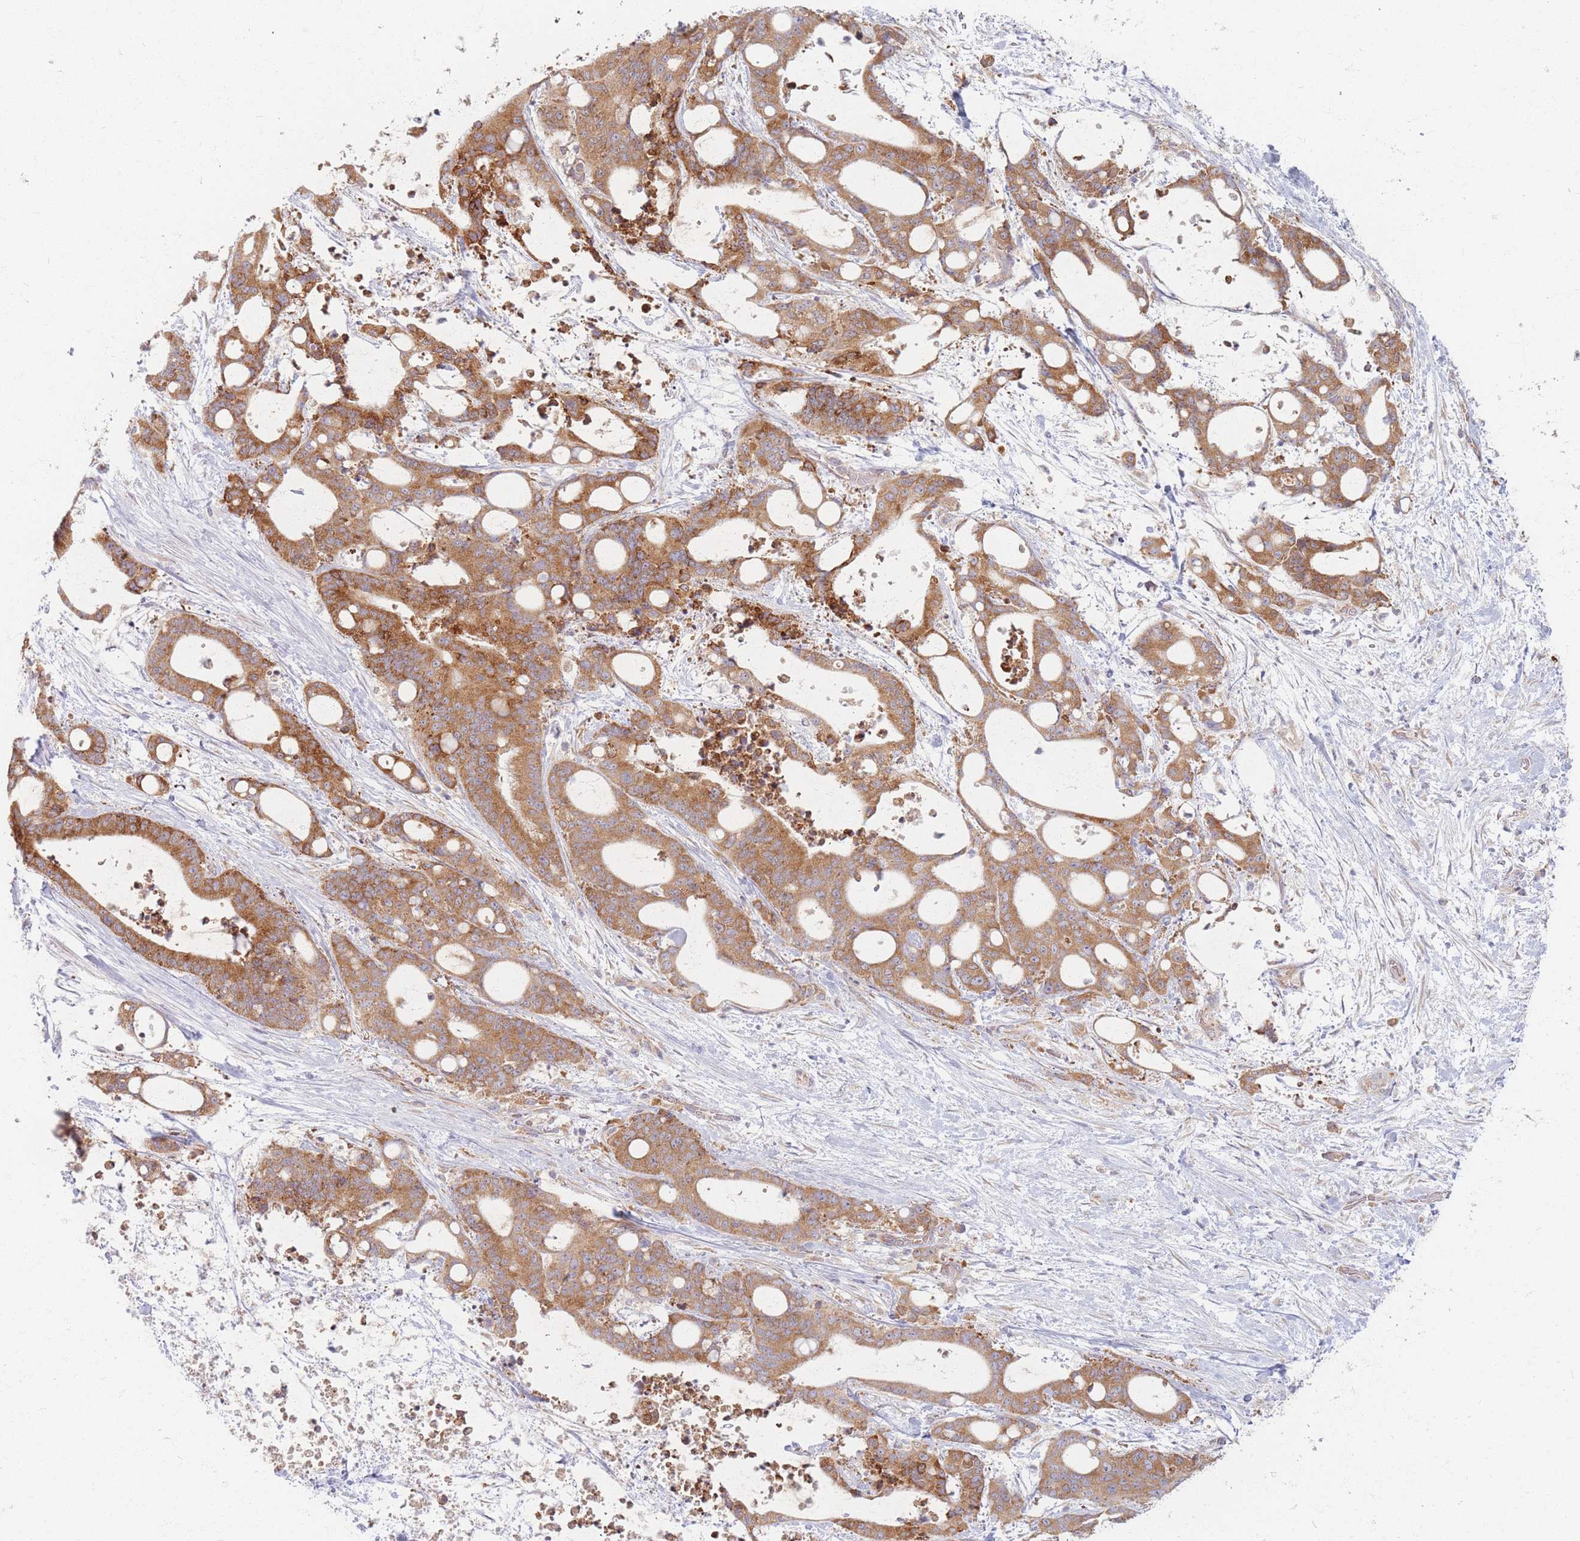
{"staining": {"intensity": "moderate", "quantity": ">75%", "location": "cytoplasmic/membranous"}, "tissue": "liver cancer", "cell_type": "Tumor cells", "image_type": "cancer", "snomed": [{"axis": "morphology", "description": "Normal tissue, NOS"}, {"axis": "morphology", "description": "Cholangiocarcinoma"}, {"axis": "topography", "description": "Liver"}, {"axis": "topography", "description": "Peripheral nerve tissue"}], "caption": "A medium amount of moderate cytoplasmic/membranous positivity is appreciated in about >75% of tumor cells in liver cancer tissue.", "gene": "SMIM14", "patient": {"sex": "female", "age": 73}}